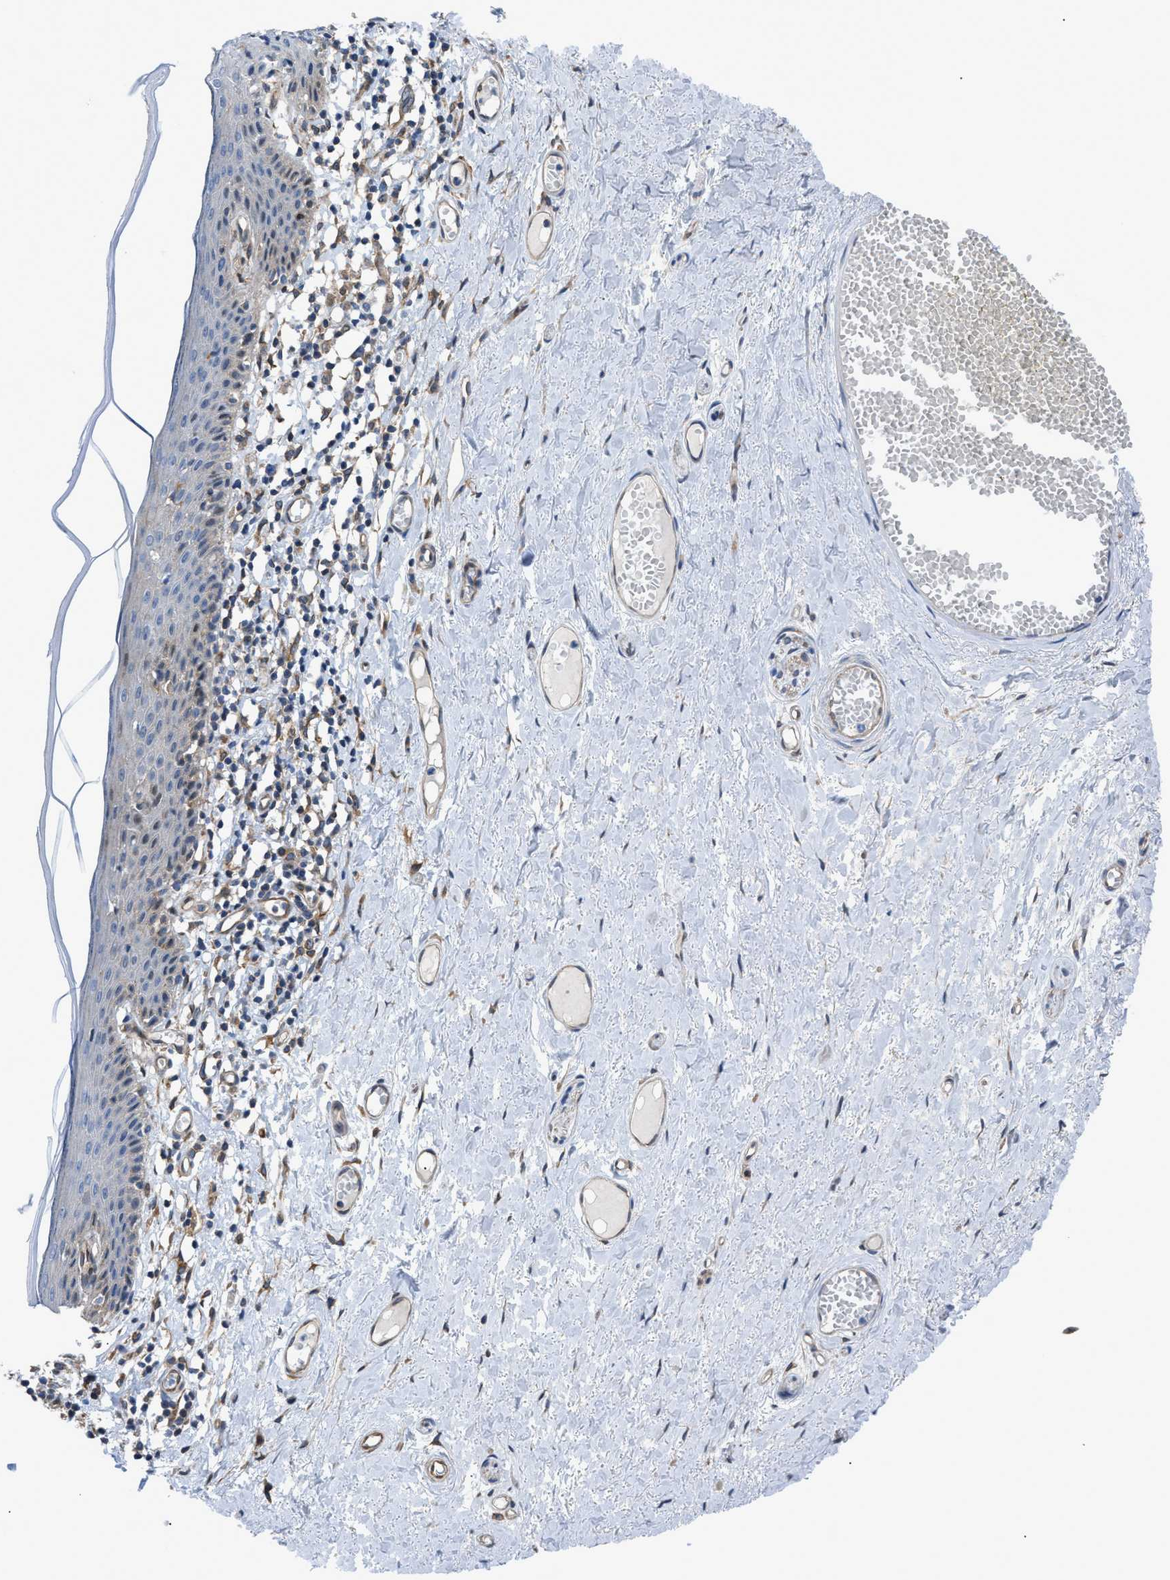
{"staining": {"intensity": "moderate", "quantity": "25%-75%", "location": "cytoplasmic/membranous"}, "tissue": "skin", "cell_type": "Epidermal cells", "image_type": "normal", "snomed": [{"axis": "morphology", "description": "Normal tissue, NOS"}, {"axis": "topography", "description": "Adipose tissue"}, {"axis": "topography", "description": "Vascular tissue"}, {"axis": "topography", "description": "Anal"}, {"axis": "topography", "description": "Peripheral nerve tissue"}], "caption": "A high-resolution micrograph shows IHC staining of normal skin, which shows moderate cytoplasmic/membranous expression in approximately 25%-75% of epidermal cells. Using DAB (brown) and hematoxylin (blue) stains, captured at high magnification using brightfield microscopy.", "gene": "DMAC1", "patient": {"sex": "female", "age": 54}}